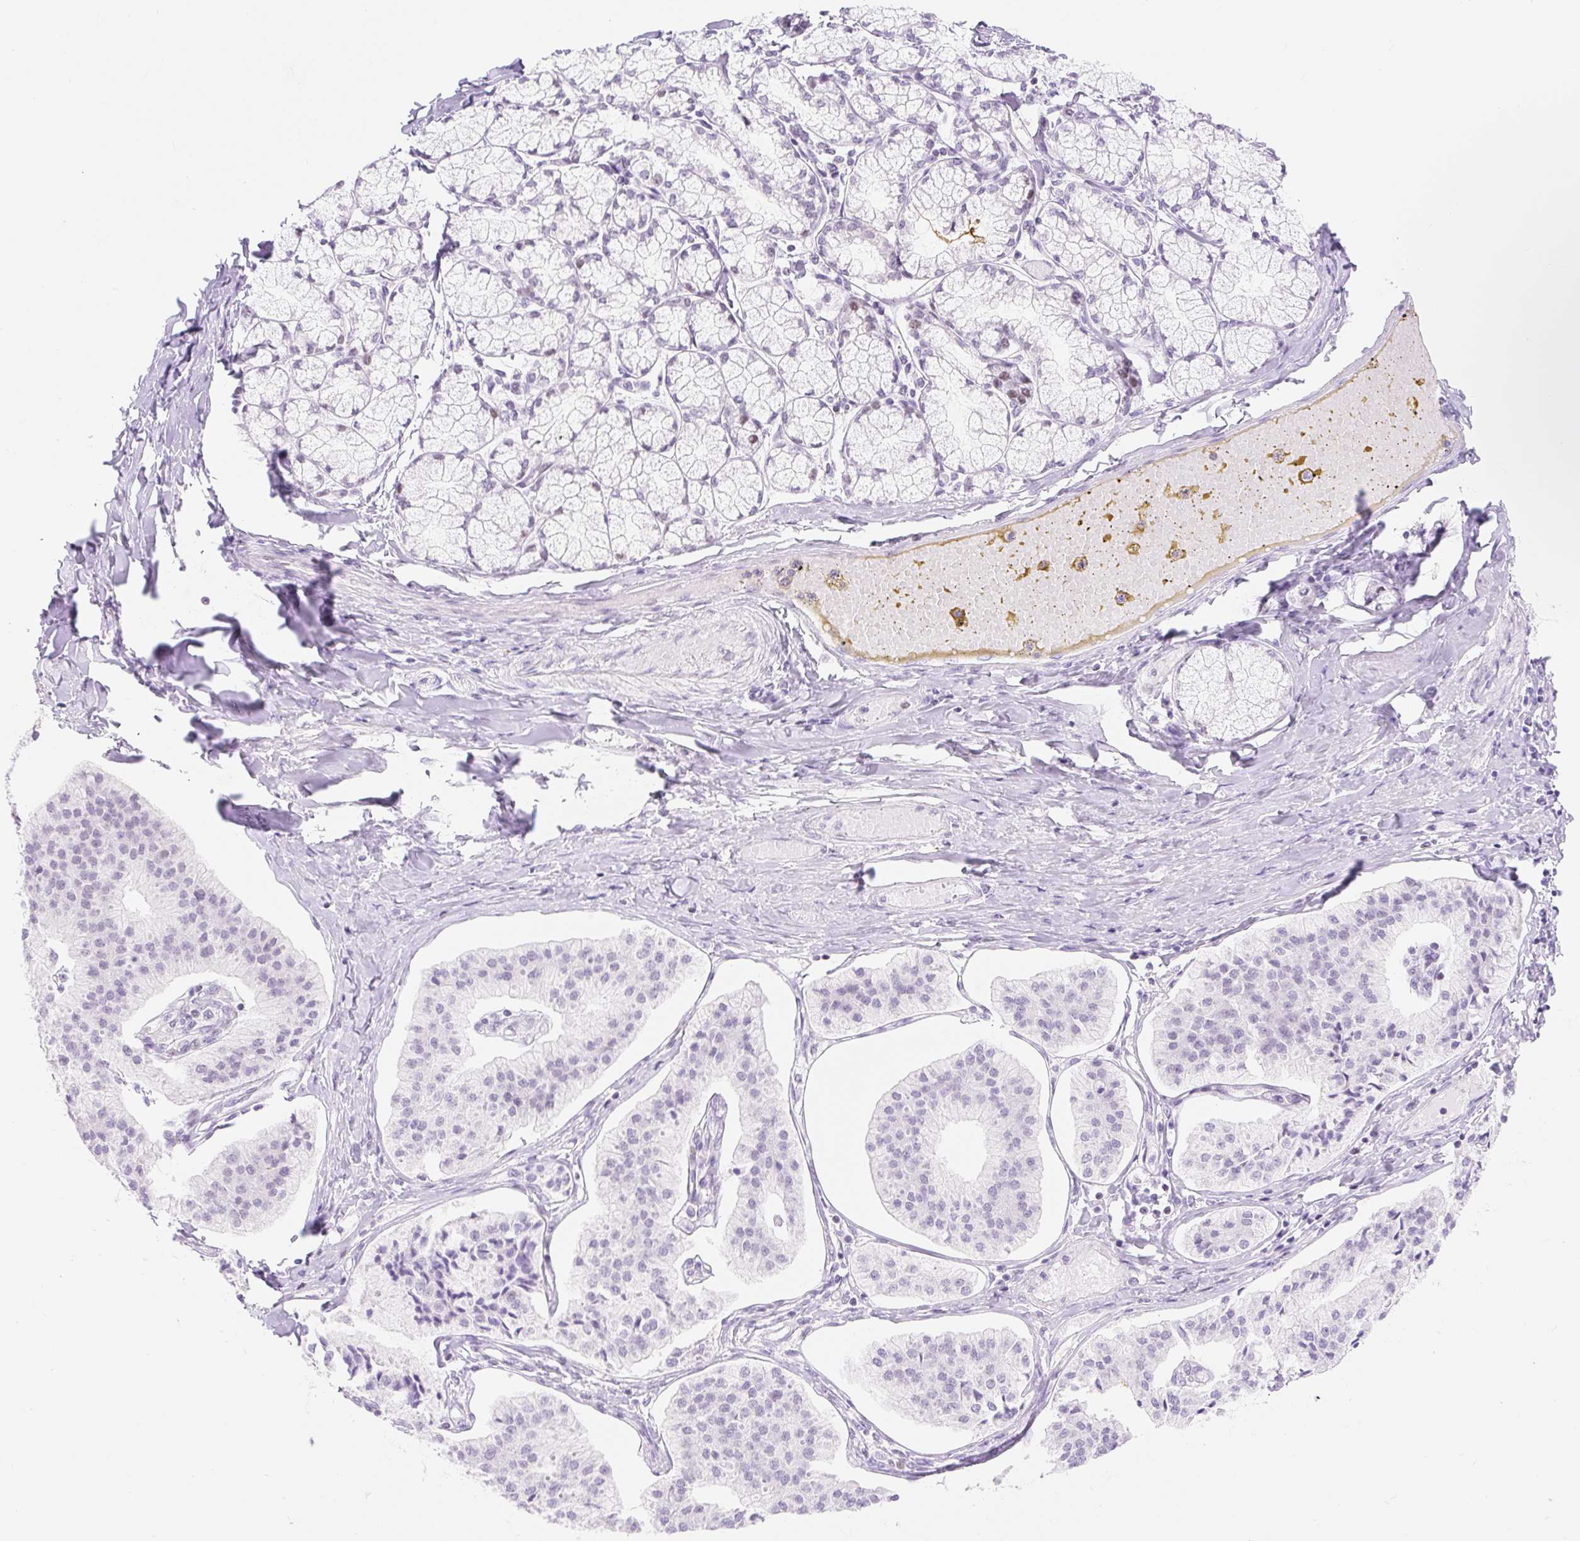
{"staining": {"intensity": "negative", "quantity": "none", "location": "none"}, "tissue": "pancreatic cancer", "cell_type": "Tumor cells", "image_type": "cancer", "snomed": [{"axis": "morphology", "description": "Adenocarcinoma, NOS"}, {"axis": "topography", "description": "Pancreas"}], "caption": "High magnification brightfield microscopy of pancreatic adenocarcinoma stained with DAB (3,3'-diaminobenzidine) (brown) and counterstained with hematoxylin (blue): tumor cells show no significant staining.", "gene": "H2BW1", "patient": {"sex": "female", "age": 50}}